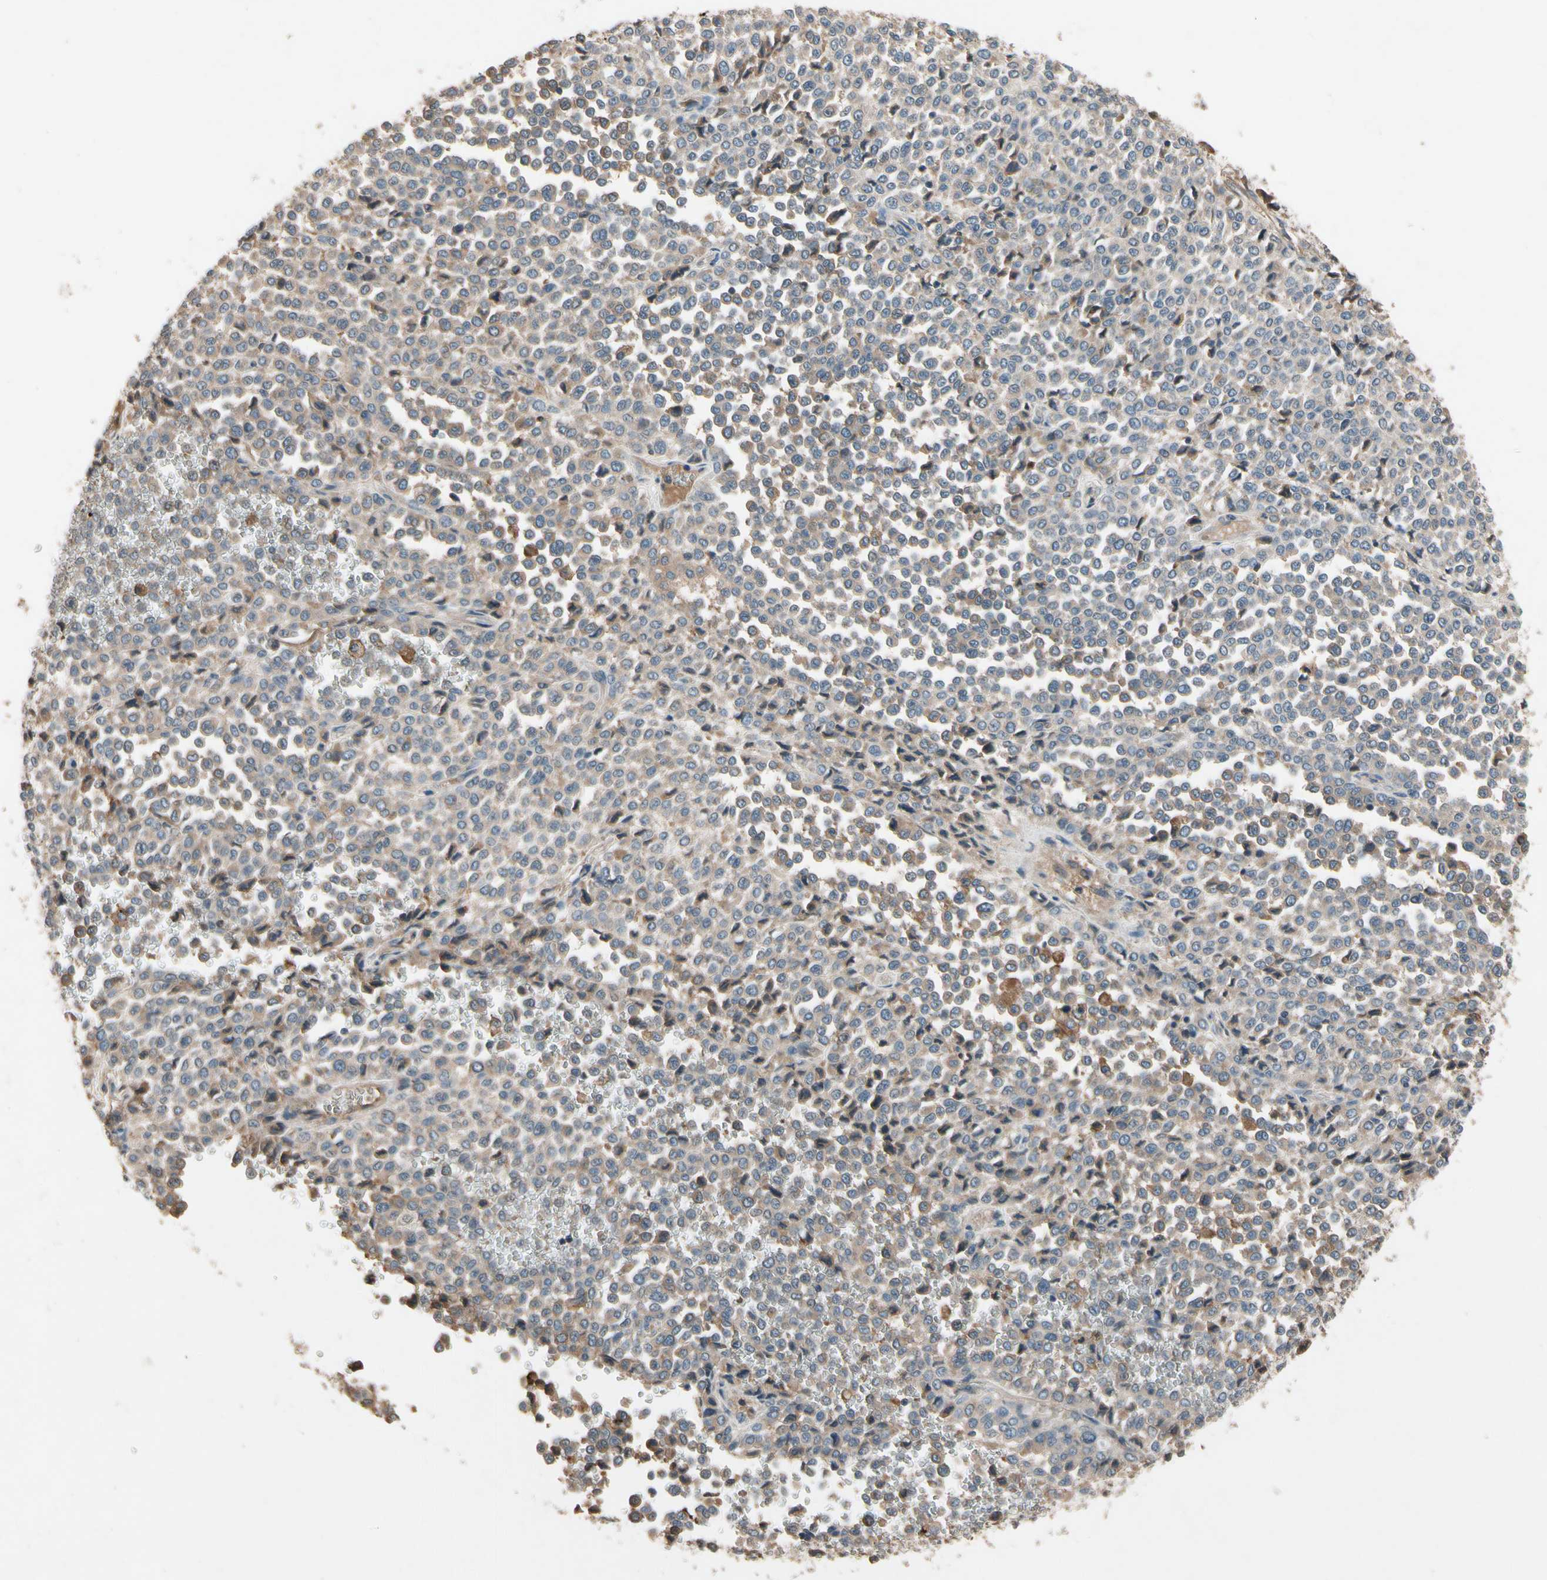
{"staining": {"intensity": "weak", "quantity": ">75%", "location": "cytoplasmic/membranous"}, "tissue": "melanoma", "cell_type": "Tumor cells", "image_type": "cancer", "snomed": [{"axis": "morphology", "description": "Malignant melanoma, Metastatic site"}, {"axis": "topography", "description": "Pancreas"}], "caption": "A histopathology image showing weak cytoplasmic/membranous positivity in approximately >75% of tumor cells in melanoma, as visualized by brown immunohistochemical staining.", "gene": "IL1RL1", "patient": {"sex": "female", "age": 30}}